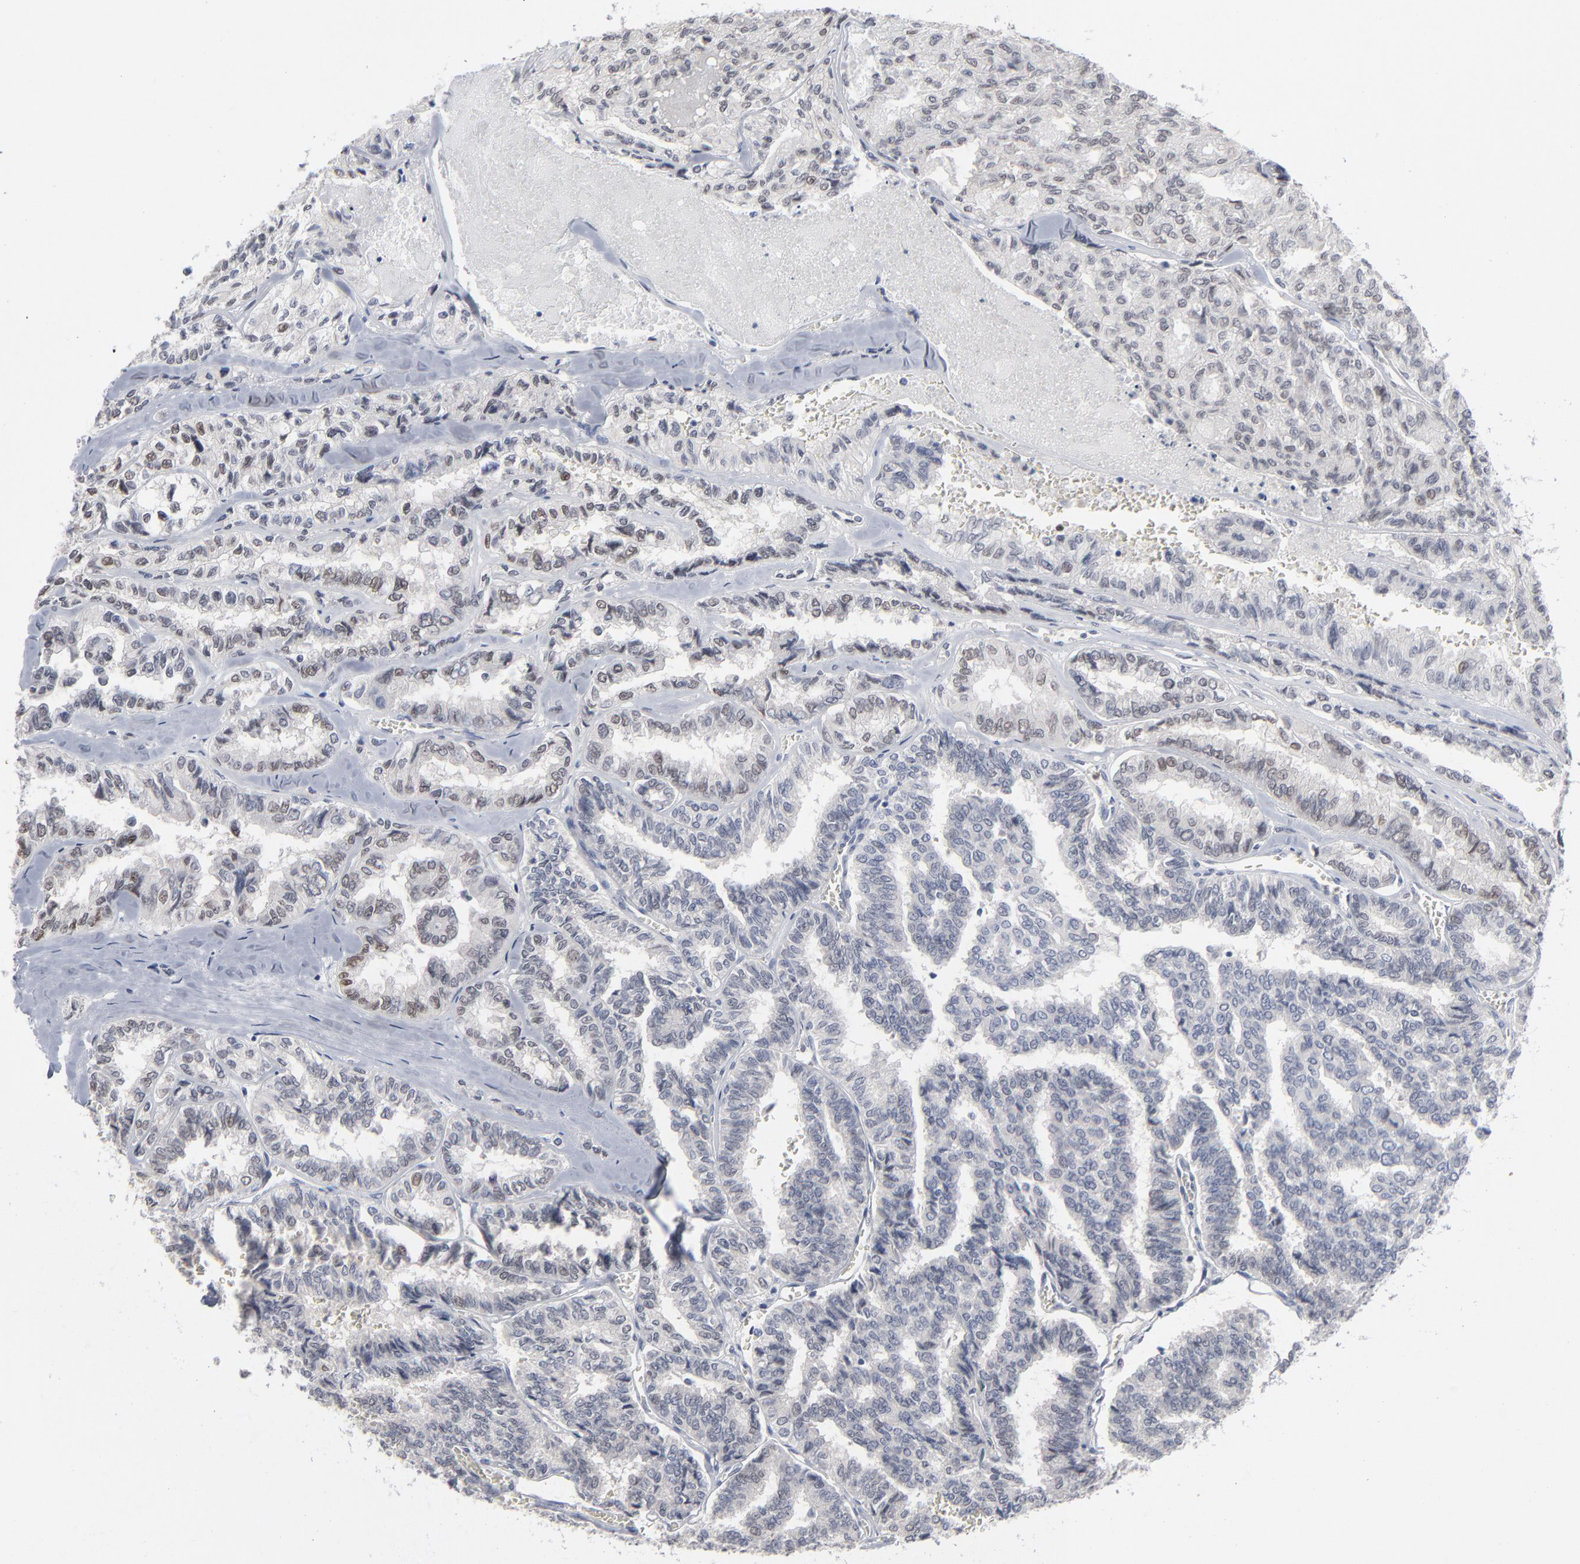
{"staining": {"intensity": "negative", "quantity": "none", "location": "none"}, "tissue": "thyroid cancer", "cell_type": "Tumor cells", "image_type": "cancer", "snomed": [{"axis": "morphology", "description": "Papillary adenocarcinoma, NOS"}, {"axis": "topography", "description": "Thyroid gland"}], "caption": "Micrograph shows no protein expression in tumor cells of thyroid cancer tissue. (DAB (3,3'-diaminobenzidine) immunohistochemistry visualized using brightfield microscopy, high magnification).", "gene": "FOXN2", "patient": {"sex": "female", "age": 35}}